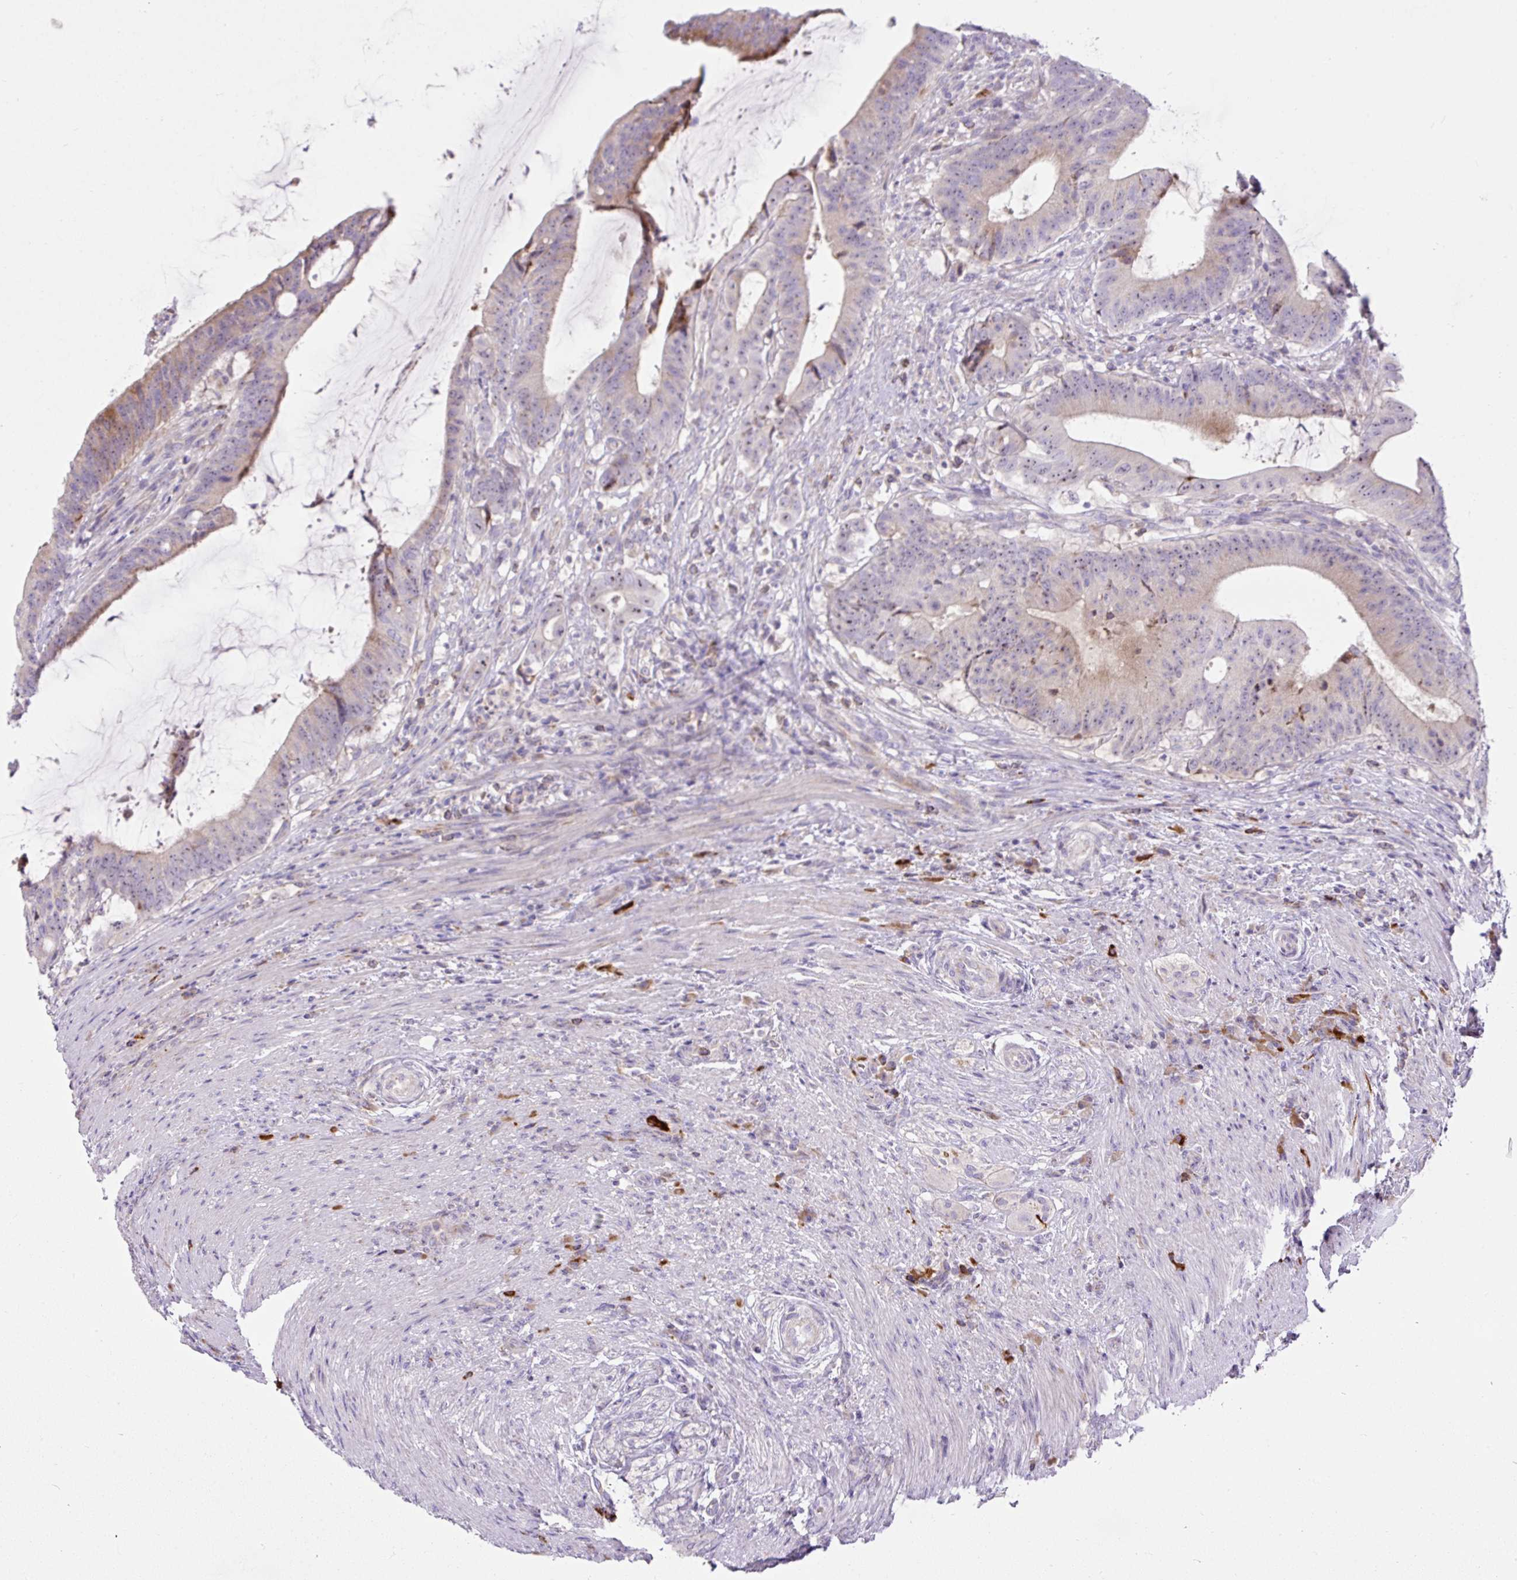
{"staining": {"intensity": "moderate", "quantity": "<25%", "location": "cytoplasmic/membranous"}, "tissue": "colorectal cancer", "cell_type": "Tumor cells", "image_type": "cancer", "snomed": [{"axis": "morphology", "description": "Adenocarcinoma, NOS"}, {"axis": "topography", "description": "Colon"}], "caption": "Brown immunohistochemical staining in colorectal cancer (adenocarcinoma) displays moderate cytoplasmic/membranous positivity in approximately <25% of tumor cells.", "gene": "ZNF596", "patient": {"sex": "female", "age": 43}}